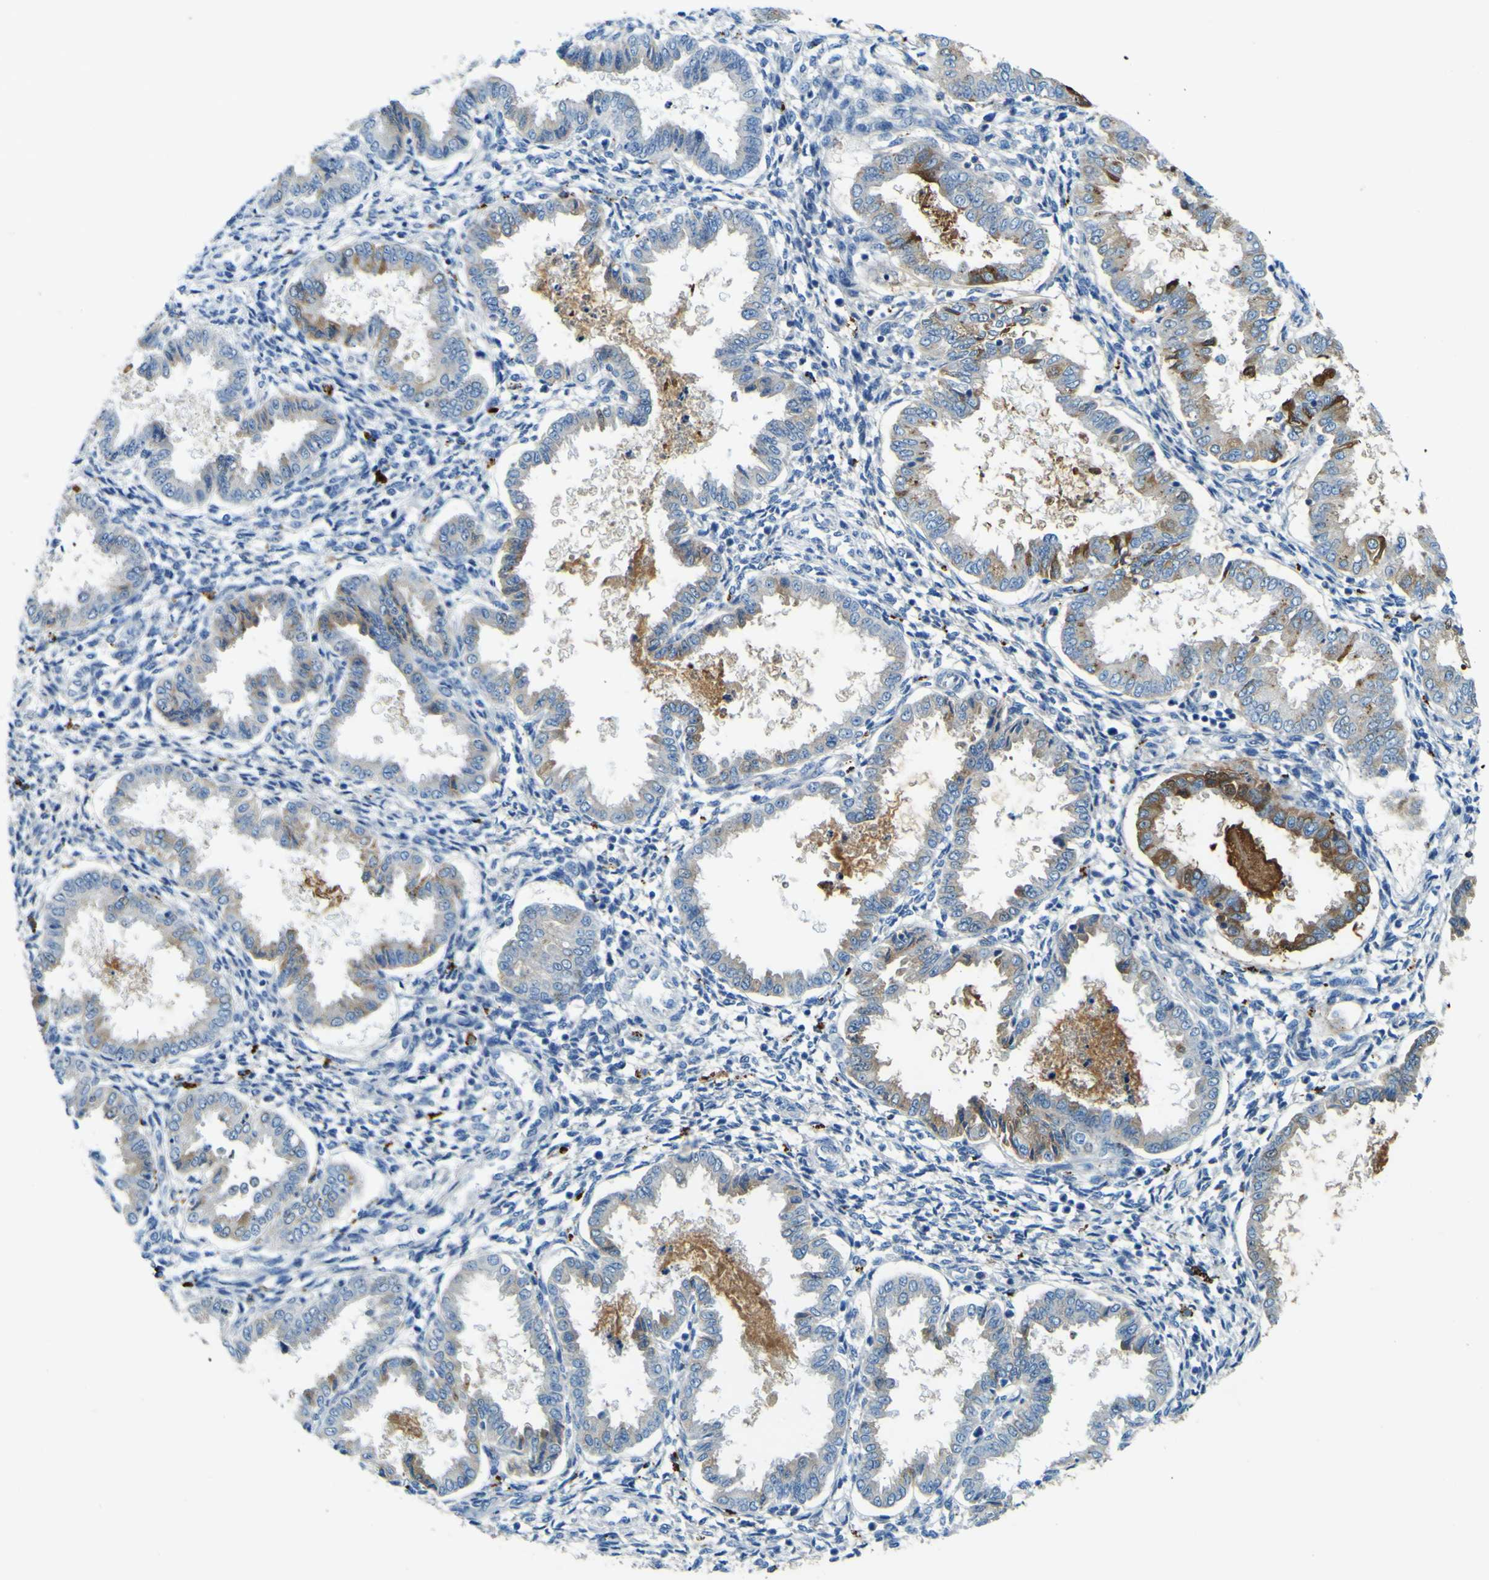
{"staining": {"intensity": "negative", "quantity": "none", "location": "none"}, "tissue": "endometrium", "cell_type": "Cells in endometrial stroma", "image_type": "normal", "snomed": [{"axis": "morphology", "description": "Normal tissue, NOS"}, {"axis": "topography", "description": "Endometrium"}], "caption": "Immunohistochemistry histopathology image of unremarkable endometrium stained for a protein (brown), which shows no positivity in cells in endometrial stroma.", "gene": "PDE9A", "patient": {"sex": "female", "age": 33}}